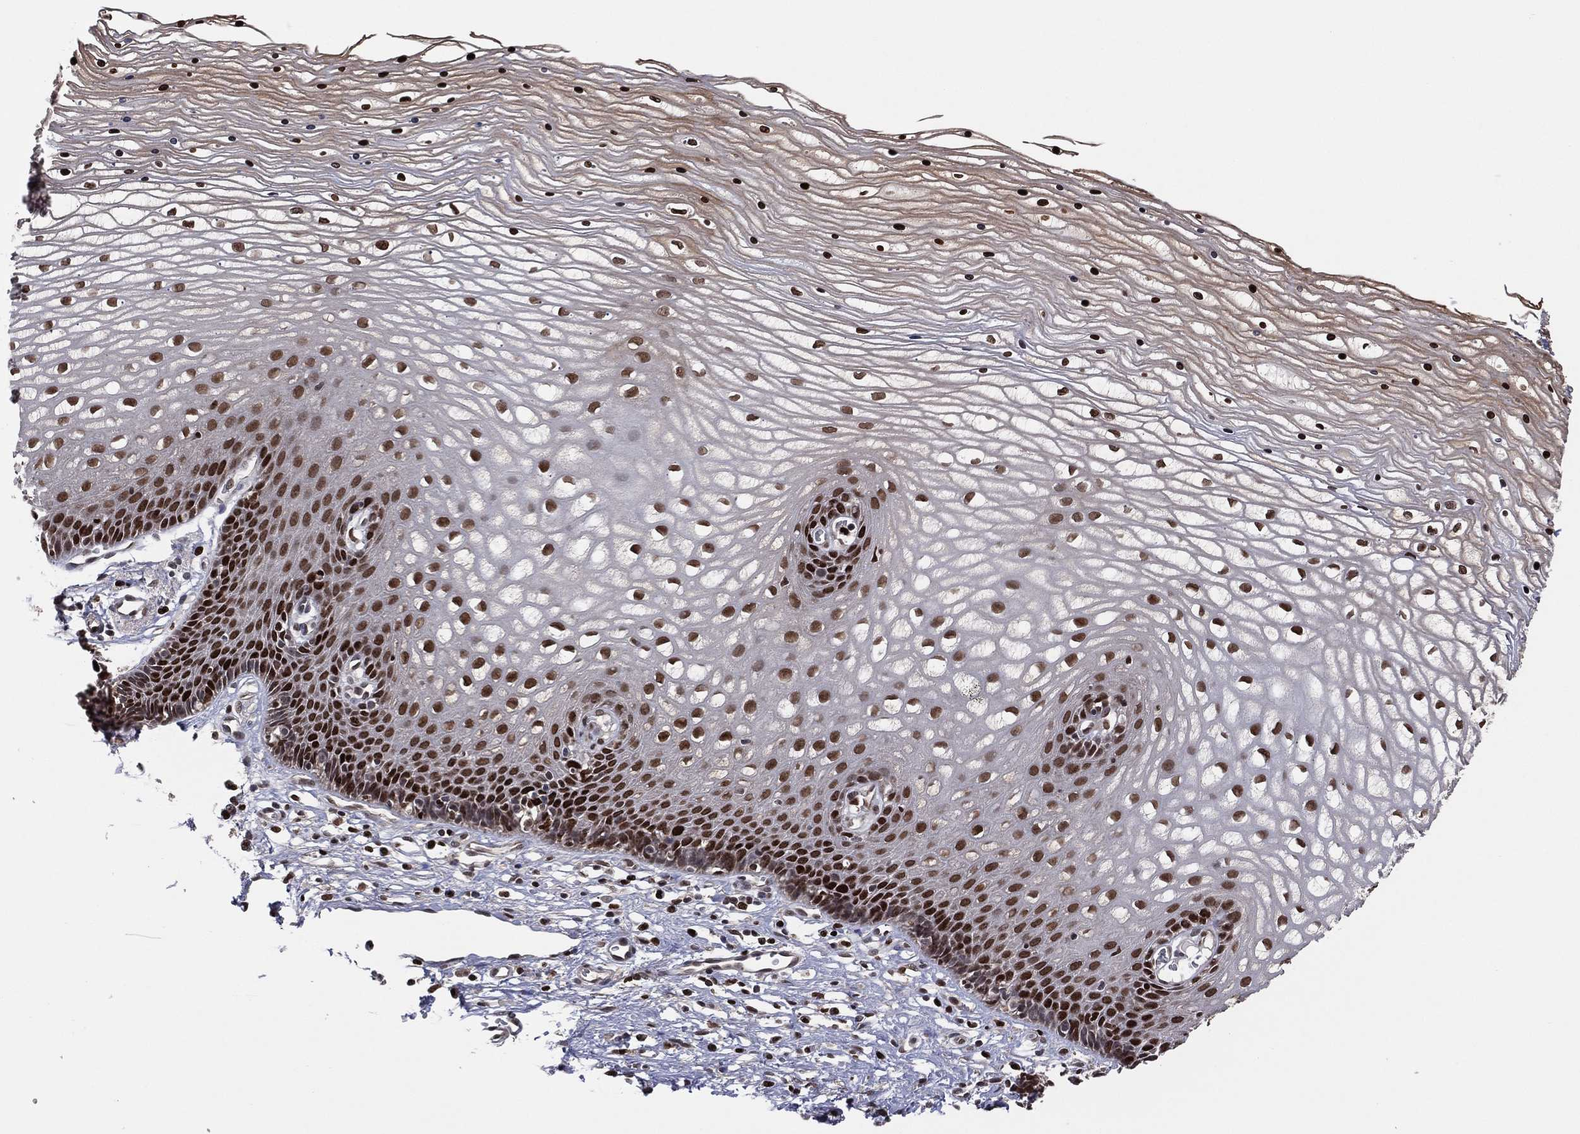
{"staining": {"intensity": "moderate", "quantity": "<25%", "location": "nuclear"}, "tissue": "cervix", "cell_type": "Glandular cells", "image_type": "normal", "snomed": [{"axis": "morphology", "description": "Normal tissue, NOS"}, {"axis": "topography", "description": "Cervix"}], "caption": "Immunohistochemistry photomicrograph of unremarkable cervix: human cervix stained using immunohistochemistry shows low levels of moderate protein expression localized specifically in the nuclear of glandular cells, appearing as a nuclear brown color.", "gene": "PSMA1", "patient": {"sex": "female", "age": 35}}